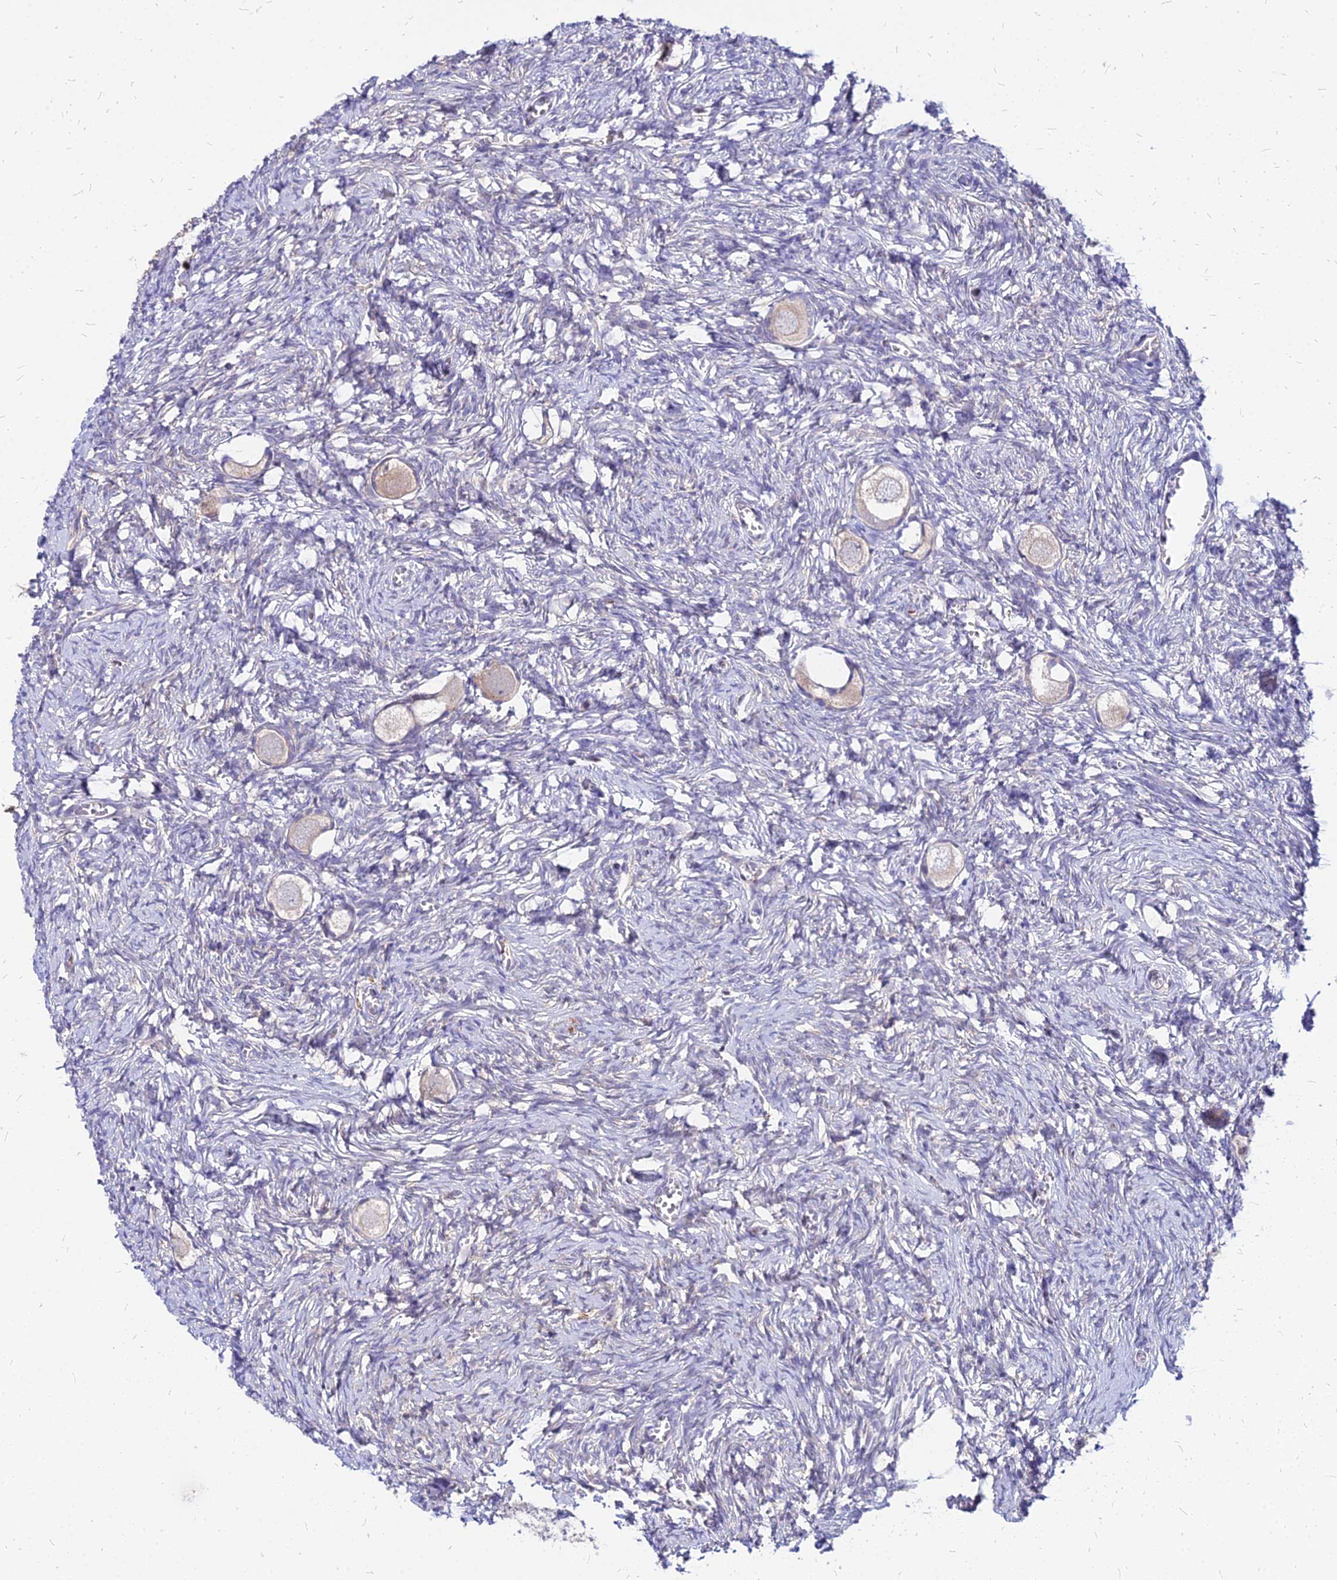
{"staining": {"intensity": "weak", "quantity": ">75%", "location": "cytoplasmic/membranous"}, "tissue": "ovary", "cell_type": "Follicle cells", "image_type": "normal", "snomed": [{"axis": "morphology", "description": "Normal tissue, NOS"}, {"axis": "topography", "description": "Ovary"}], "caption": "An image of ovary stained for a protein shows weak cytoplasmic/membranous brown staining in follicle cells. Using DAB (3,3'-diaminobenzidine) (brown) and hematoxylin (blue) stains, captured at high magnification using brightfield microscopy.", "gene": "ACSM6", "patient": {"sex": "female", "age": 27}}